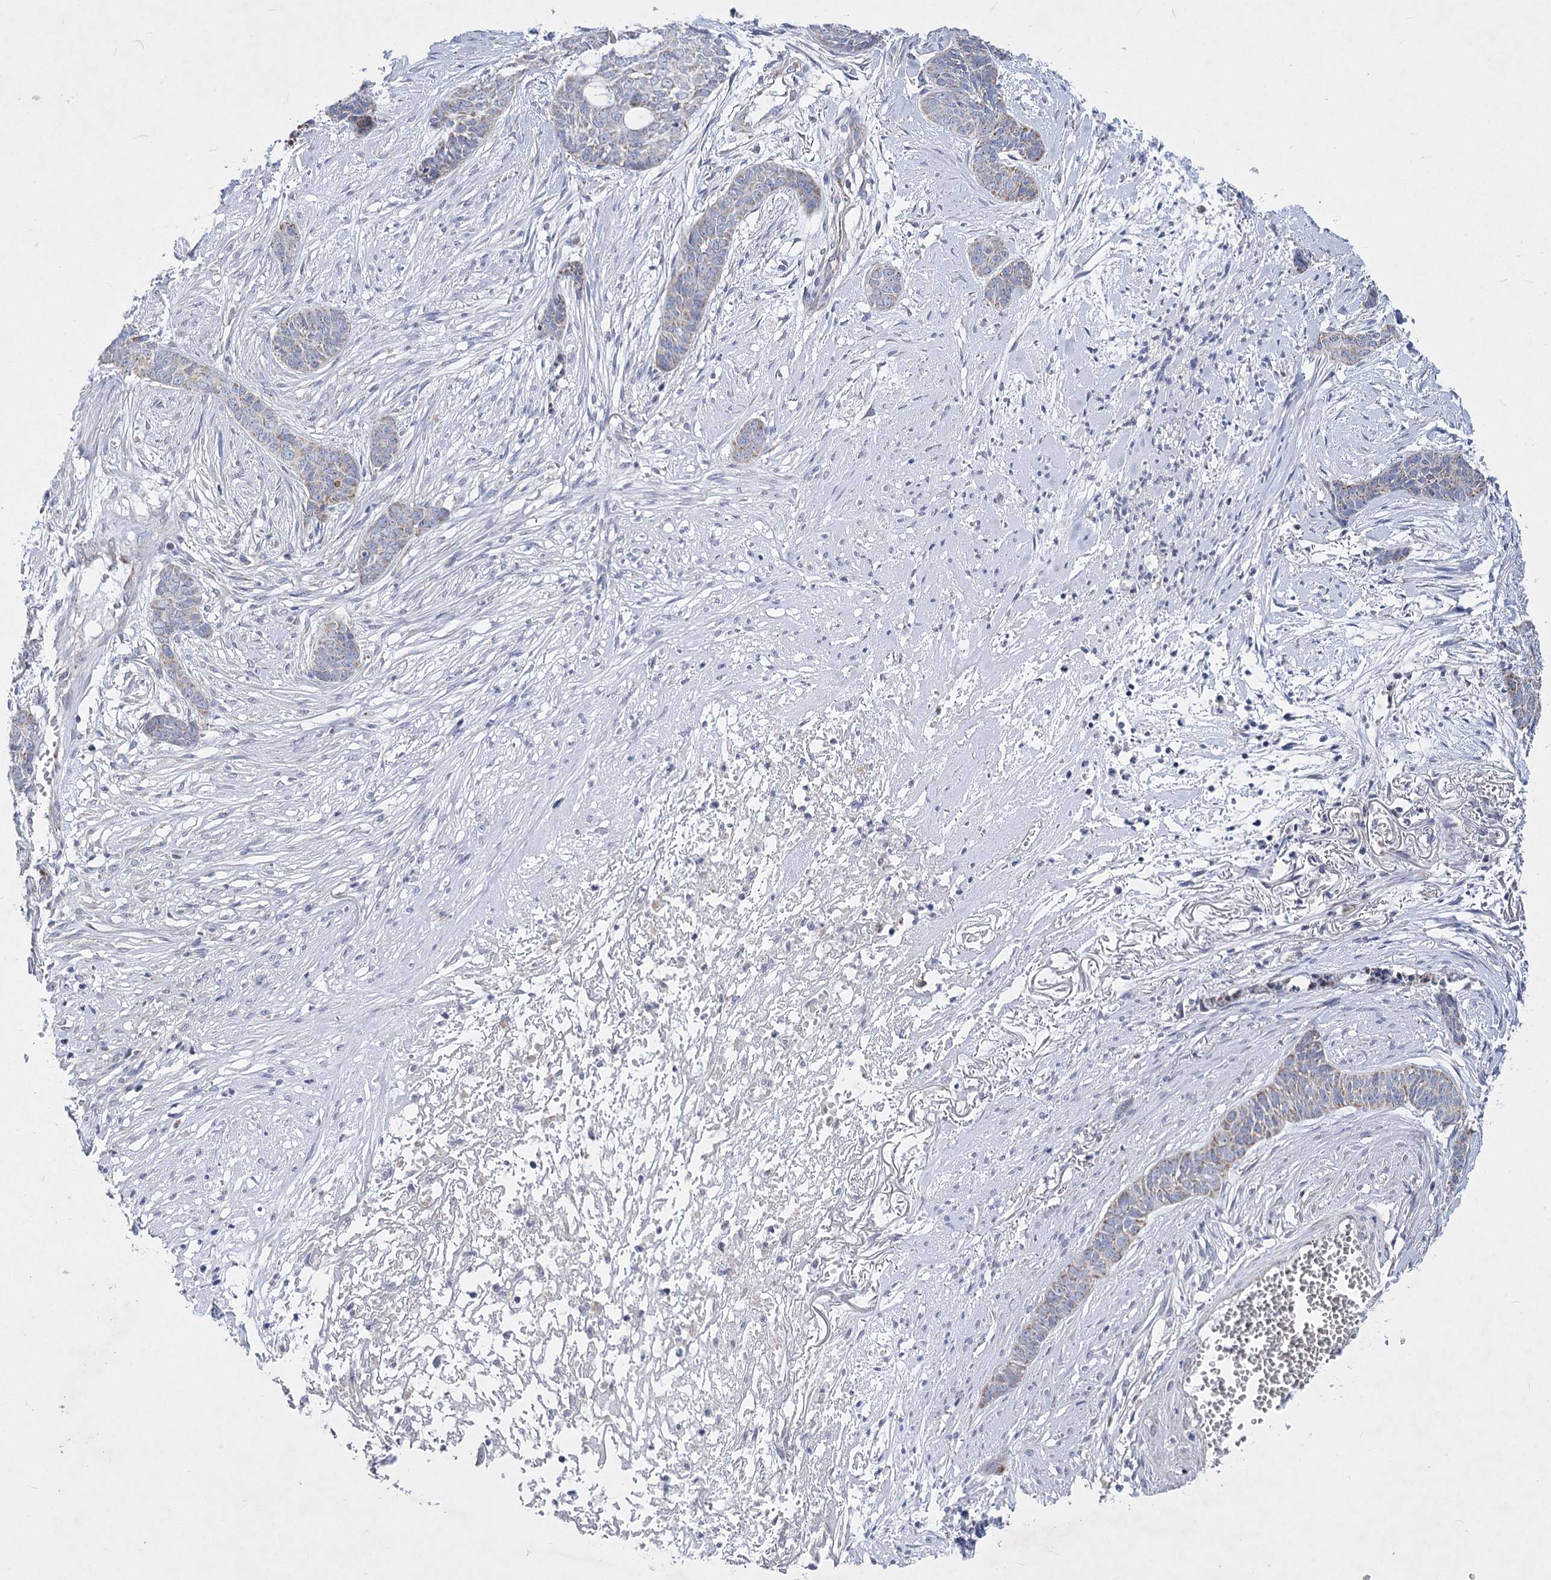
{"staining": {"intensity": "weak", "quantity": "<25%", "location": "cytoplasmic/membranous"}, "tissue": "skin cancer", "cell_type": "Tumor cells", "image_type": "cancer", "snomed": [{"axis": "morphology", "description": "Basal cell carcinoma"}, {"axis": "topography", "description": "Skin"}], "caption": "Tumor cells show no significant protein expression in basal cell carcinoma (skin).", "gene": "PDHB", "patient": {"sex": "female", "age": 64}}